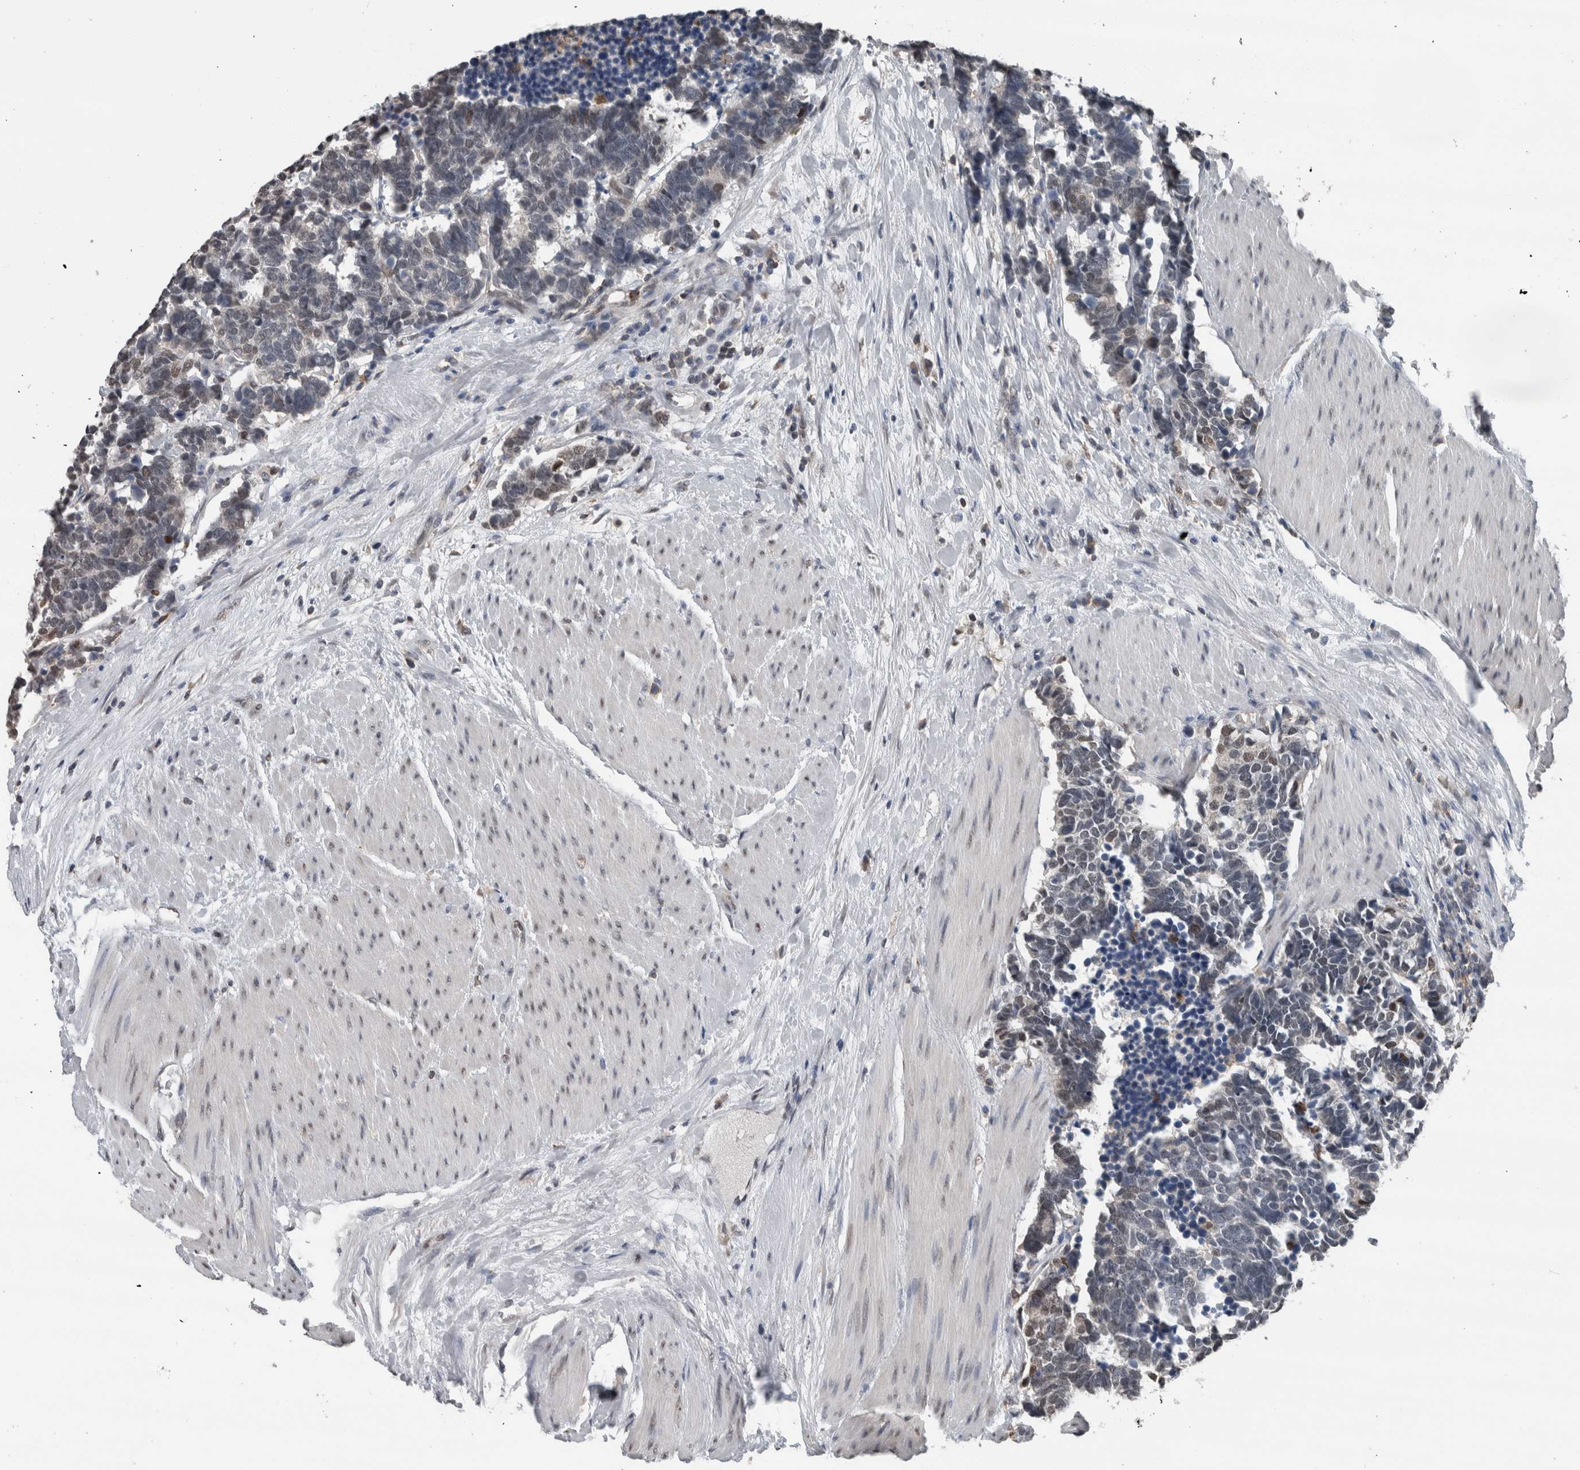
{"staining": {"intensity": "weak", "quantity": "<25%", "location": "nuclear"}, "tissue": "carcinoid", "cell_type": "Tumor cells", "image_type": "cancer", "snomed": [{"axis": "morphology", "description": "Carcinoma, NOS"}, {"axis": "morphology", "description": "Carcinoid, malignant, NOS"}, {"axis": "topography", "description": "Urinary bladder"}], "caption": "Photomicrograph shows no significant protein expression in tumor cells of carcinoma.", "gene": "MAFF", "patient": {"sex": "male", "age": 57}}